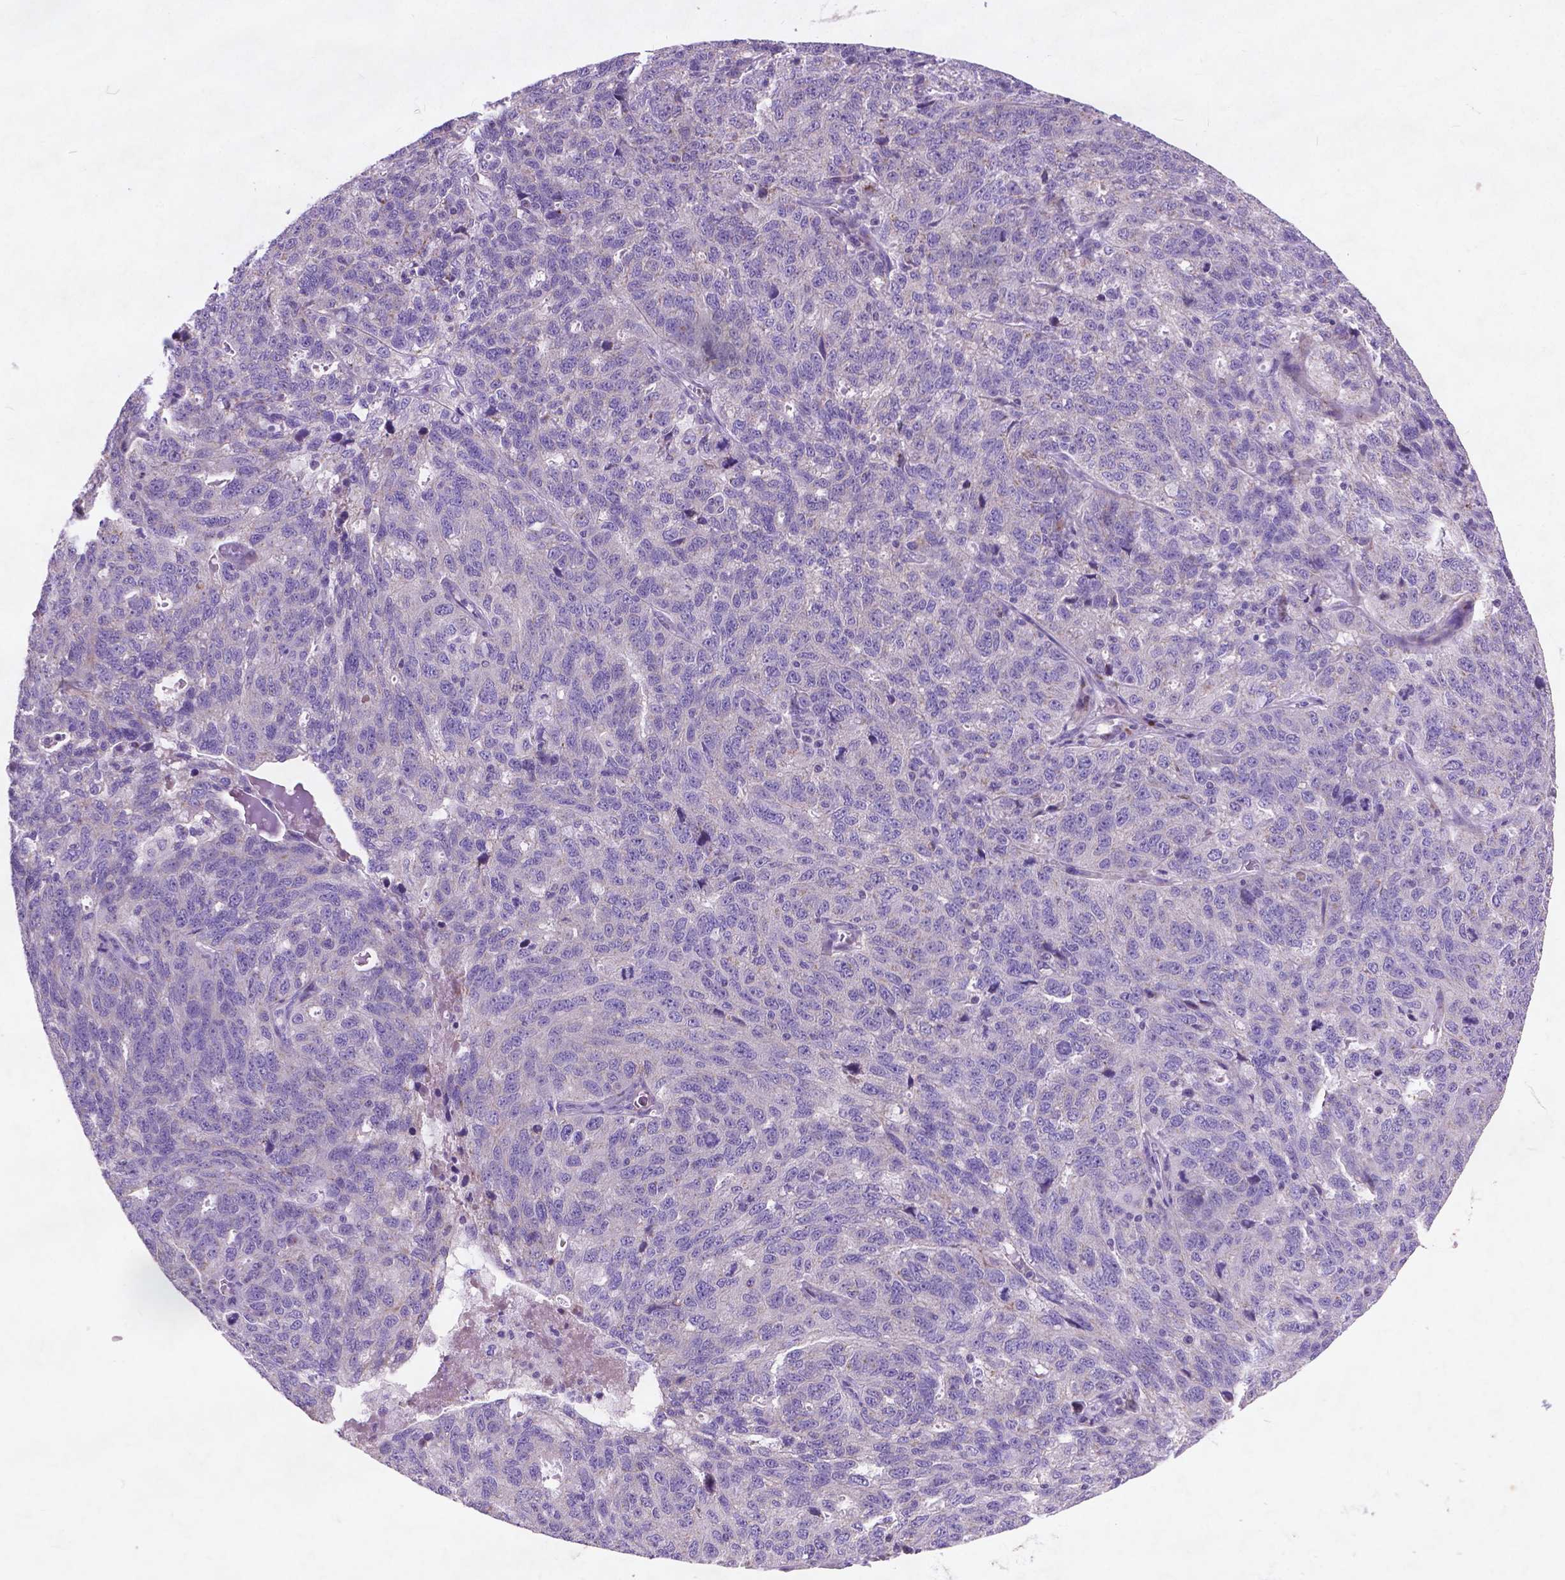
{"staining": {"intensity": "negative", "quantity": "none", "location": "none"}, "tissue": "ovarian cancer", "cell_type": "Tumor cells", "image_type": "cancer", "snomed": [{"axis": "morphology", "description": "Cystadenocarcinoma, serous, NOS"}, {"axis": "topography", "description": "Ovary"}], "caption": "Serous cystadenocarcinoma (ovarian) stained for a protein using IHC shows no expression tumor cells.", "gene": "ATG4D", "patient": {"sex": "female", "age": 71}}